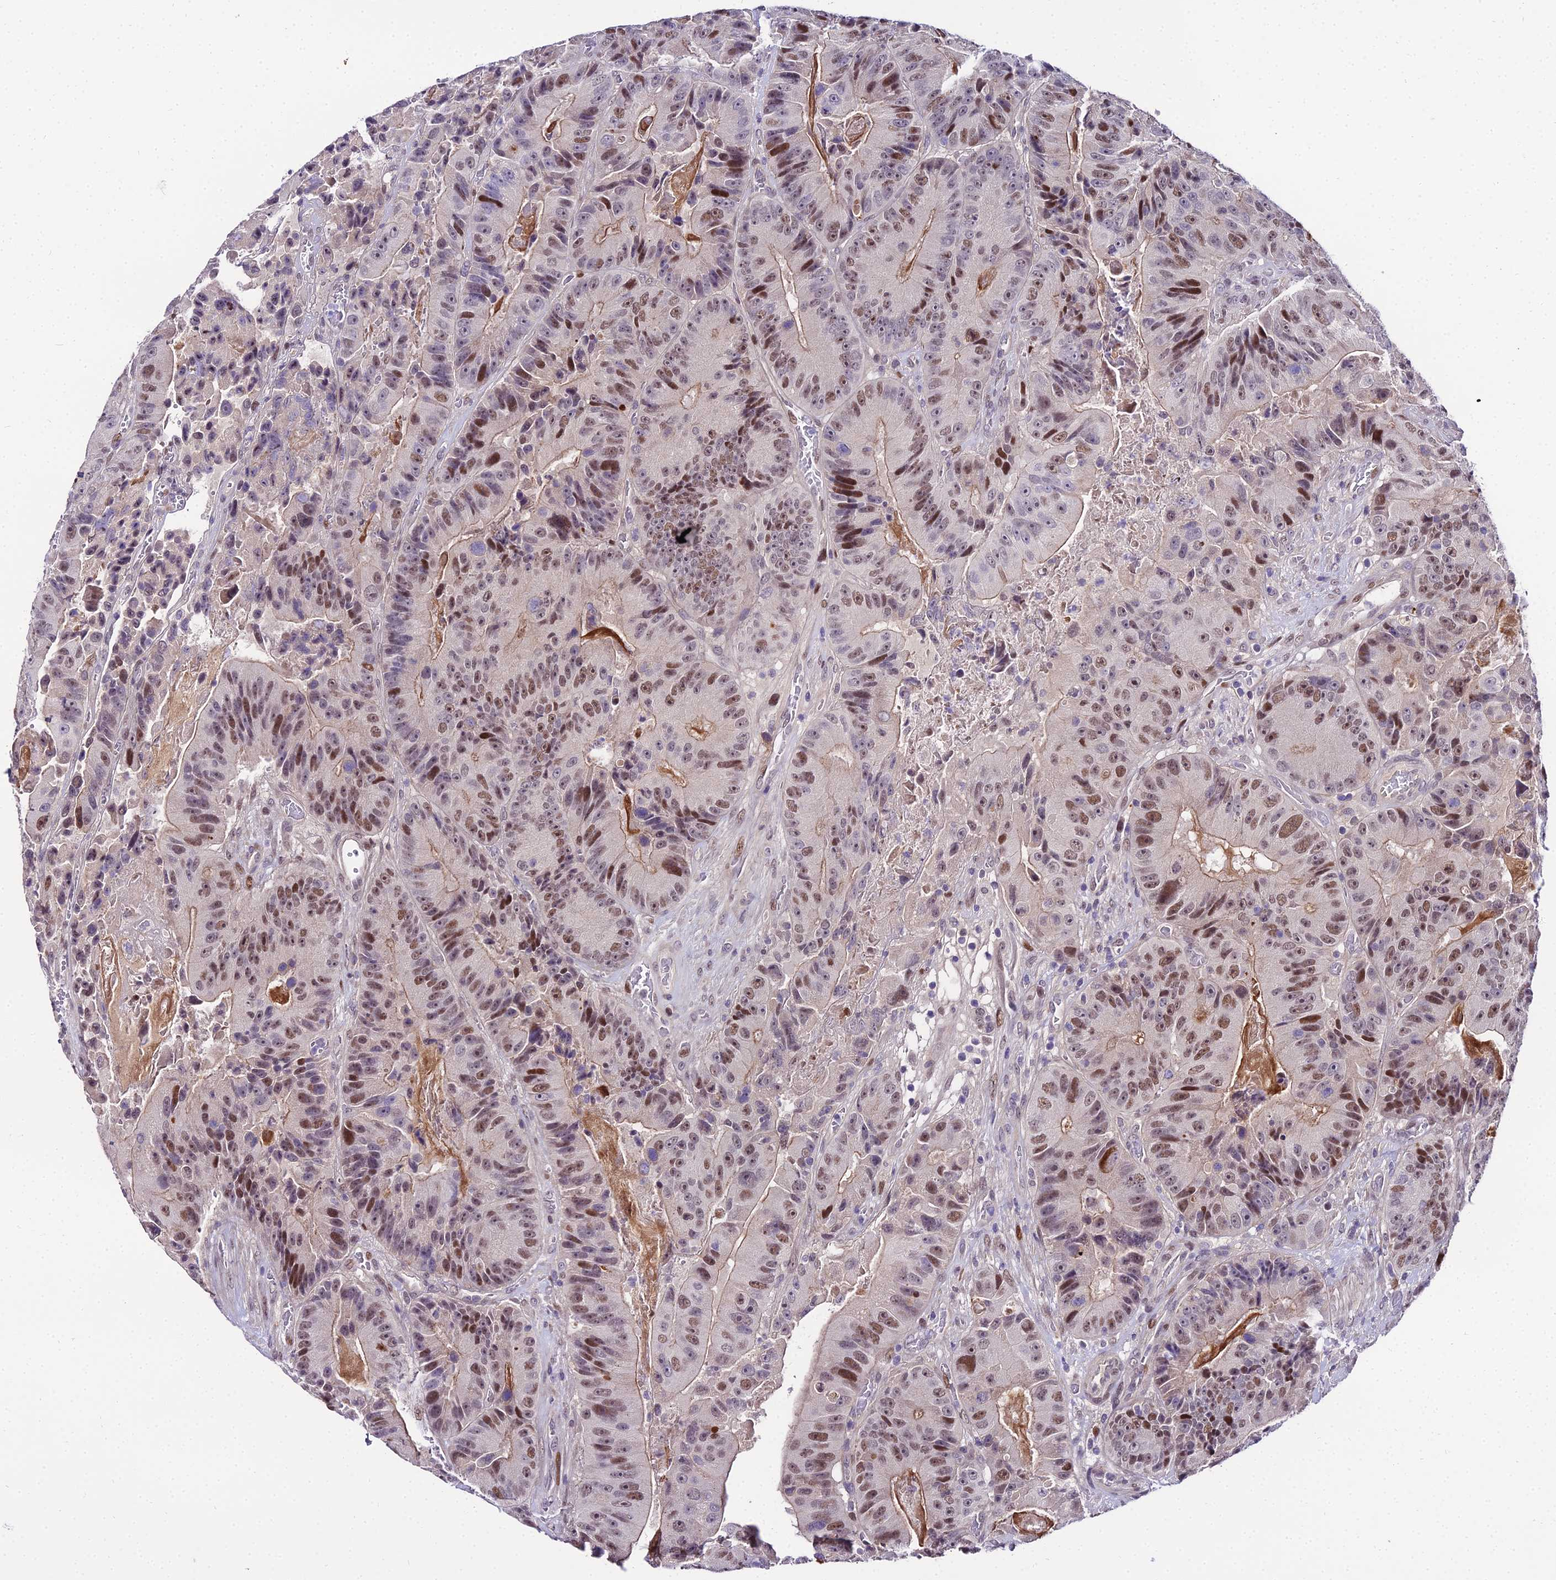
{"staining": {"intensity": "moderate", "quantity": ">75%", "location": "nuclear"}, "tissue": "colorectal cancer", "cell_type": "Tumor cells", "image_type": "cancer", "snomed": [{"axis": "morphology", "description": "Adenocarcinoma, NOS"}, {"axis": "topography", "description": "Colon"}], "caption": "An immunohistochemistry image of neoplastic tissue is shown. Protein staining in brown highlights moderate nuclear positivity in adenocarcinoma (colorectal) within tumor cells.", "gene": "TRIML2", "patient": {"sex": "female", "age": 86}}